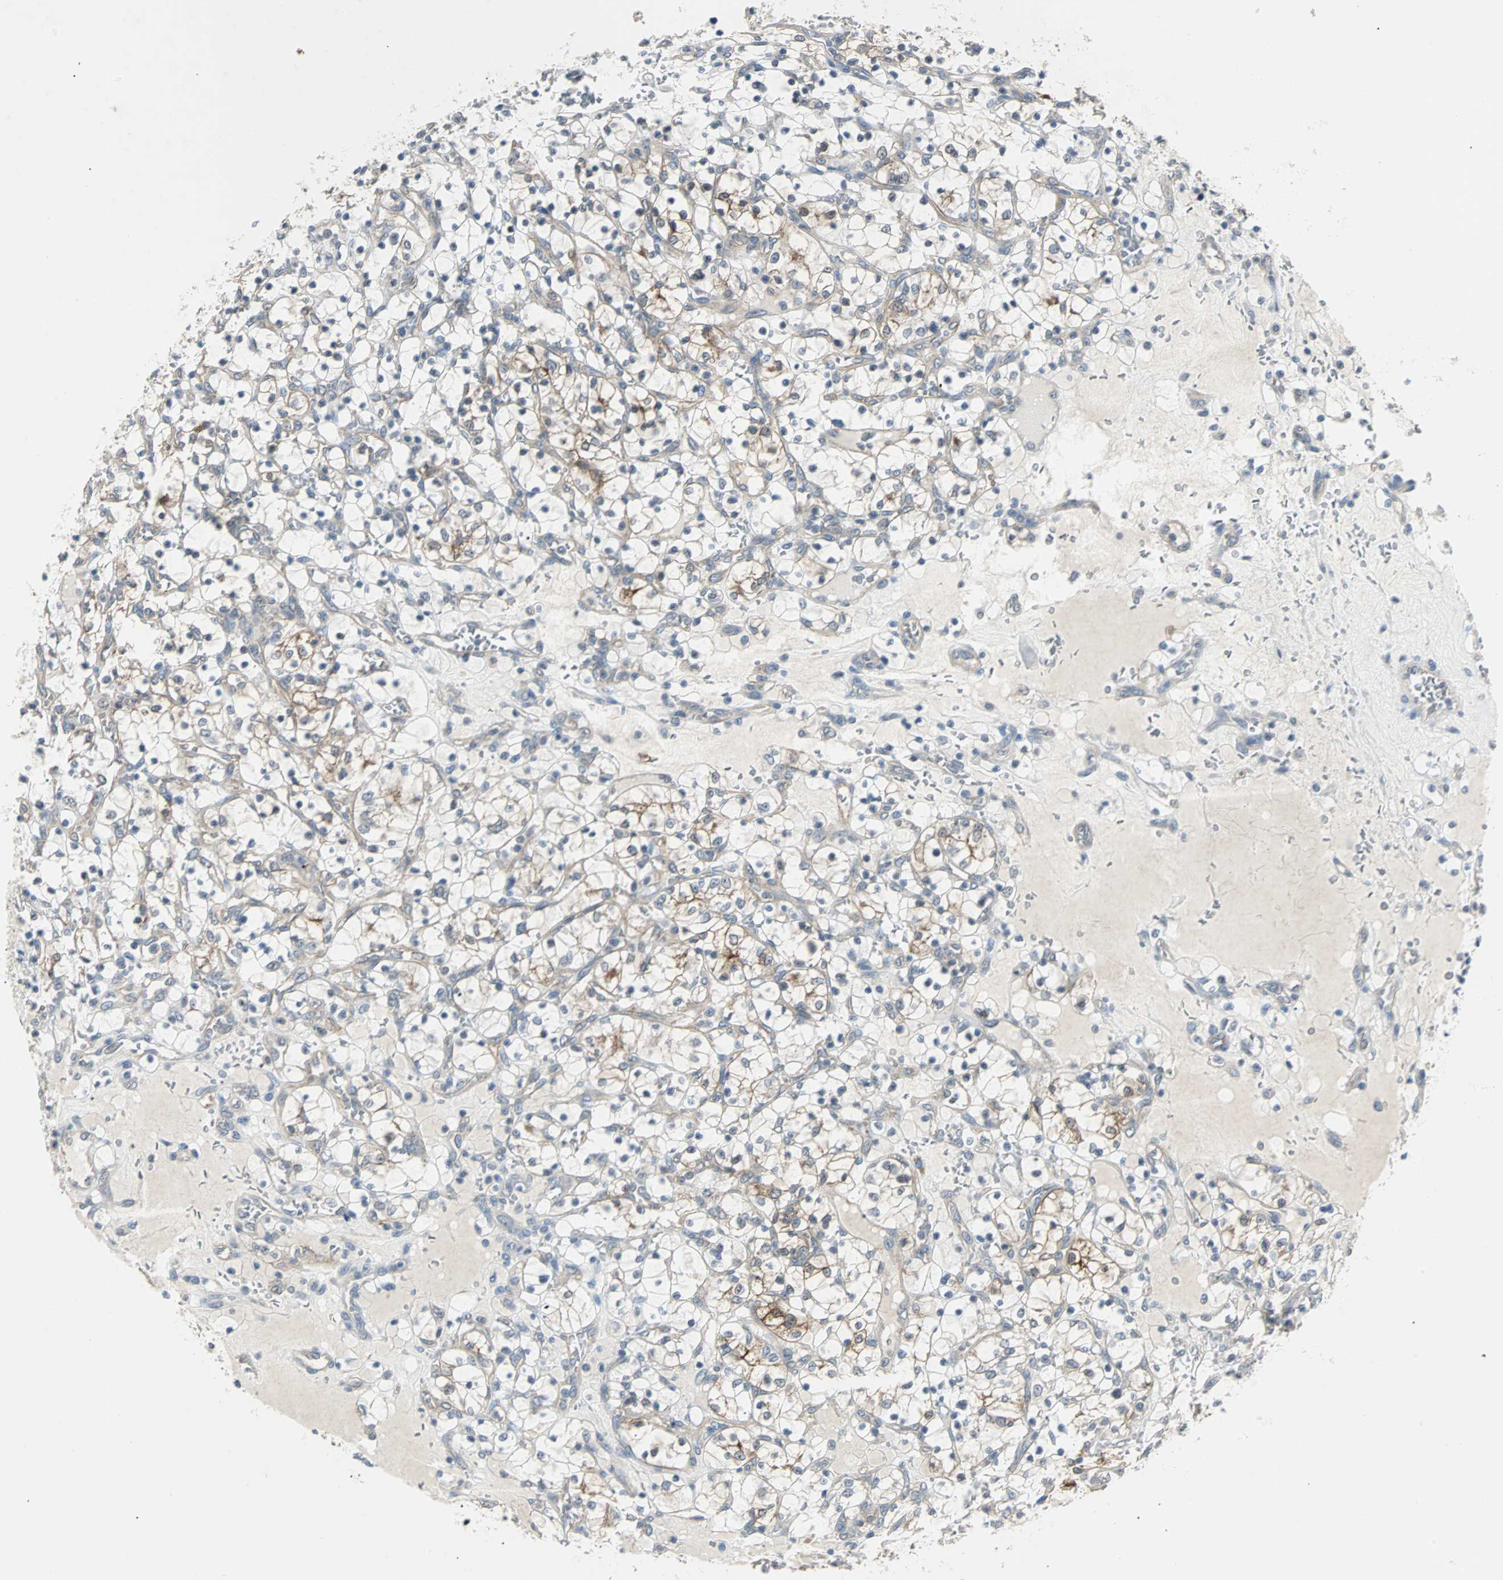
{"staining": {"intensity": "moderate", "quantity": "<25%", "location": "cytoplasmic/membranous"}, "tissue": "renal cancer", "cell_type": "Tumor cells", "image_type": "cancer", "snomed": [{"axis": "morphology", "description": "Adenocarcinoma, NOS"}, {"axis": "topography", "description": "Kidney"}], "caption": "The histopathology image exhibits a brown stain indicating the presence of a protein in the cytoplasmic/membranous of tumor cells in renal adenocarcinoma.", "gene": "CMC2", "patient": {"sex": "female", "age": 69}}